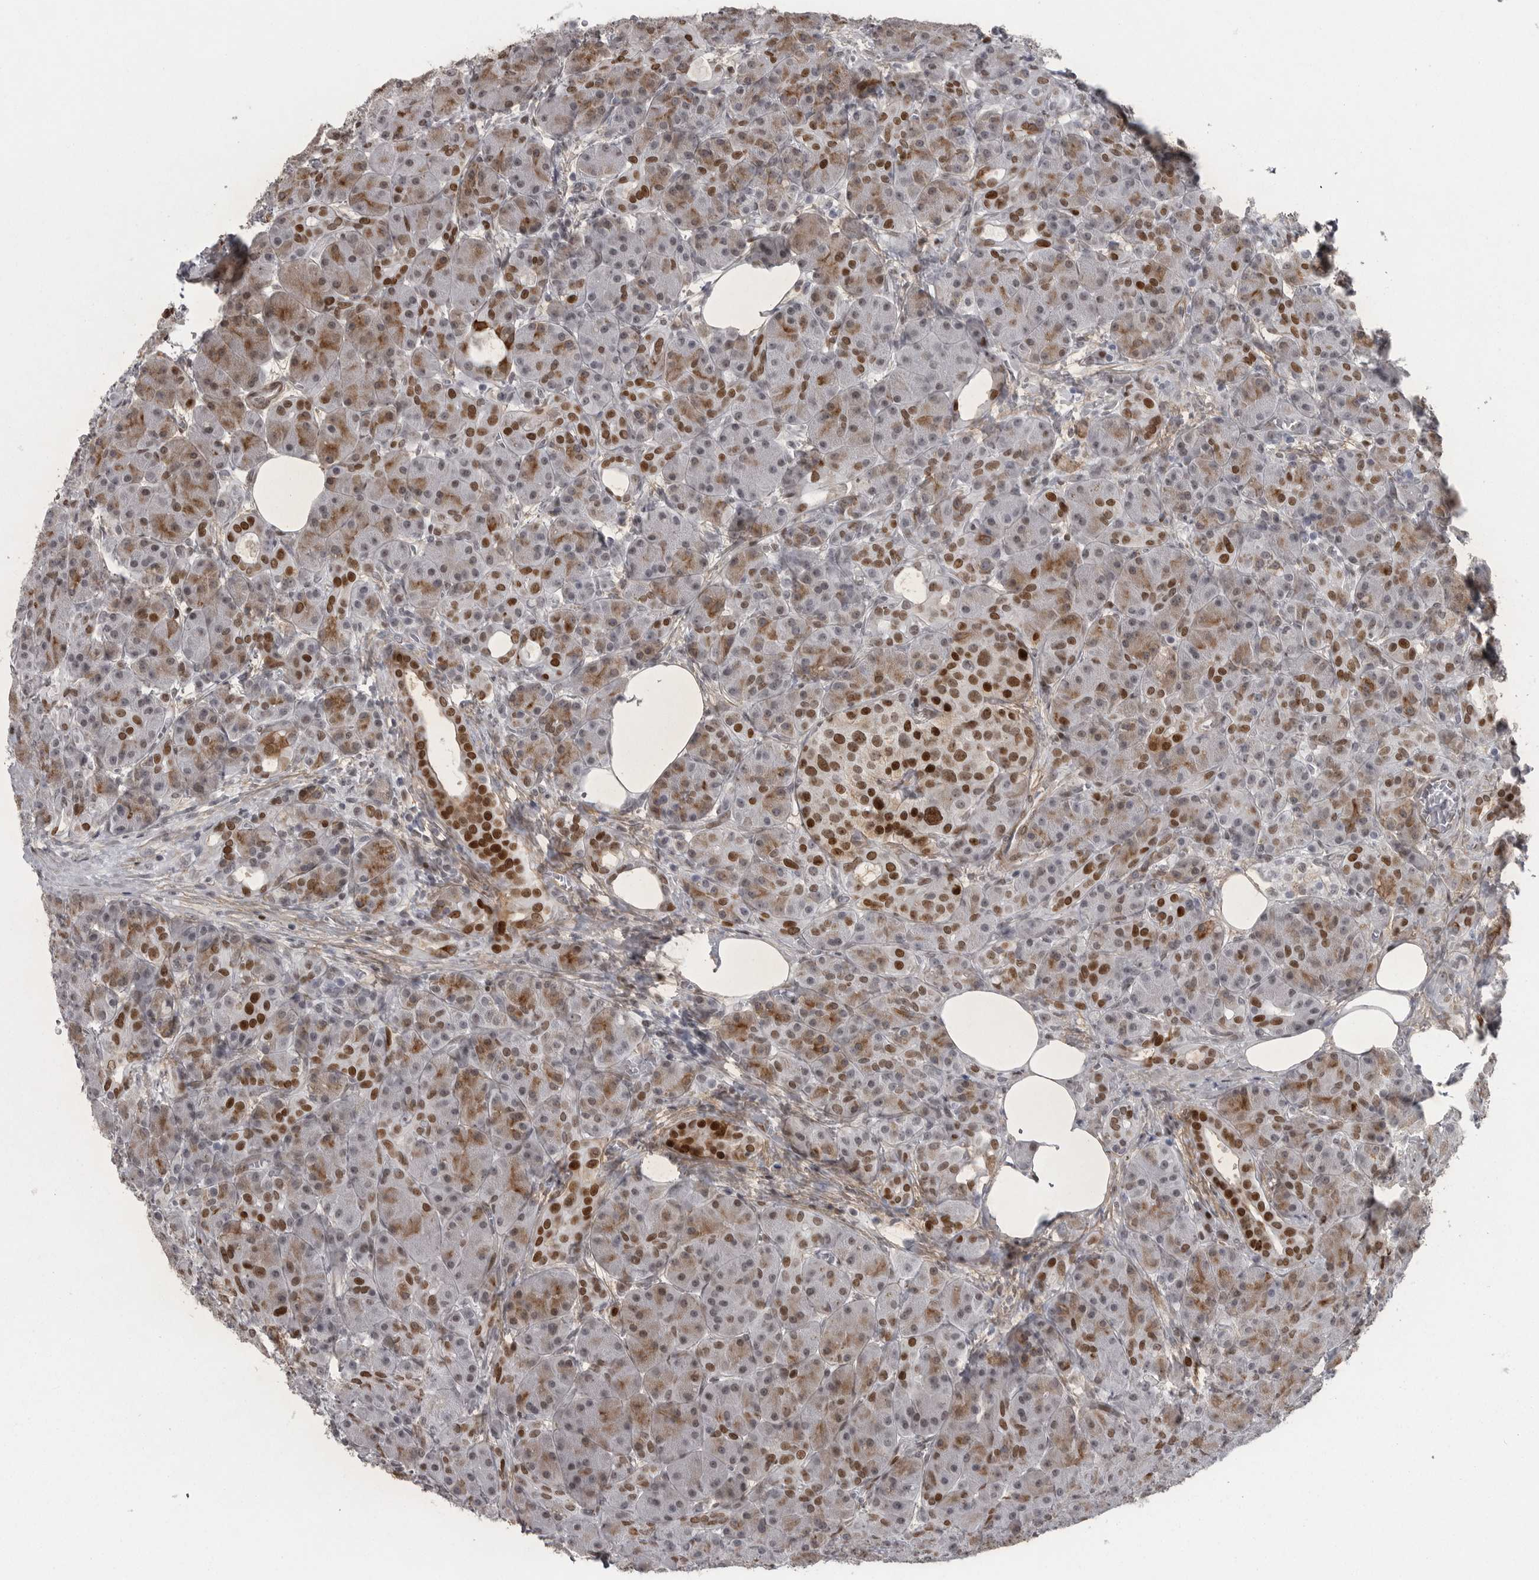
{"staining": {"intensity": "moderate", "quantity": "25%-75%", "location": "cytoplasmic/membranous,nuclear"}, "tissue": "pancreas", "cell_type": "Exocrine glandular cells", "image_type": "normal", "snomed": [{"axis": "morphology", "description": "Normal tissue, NOS"}, {"axis": "topography", "description": "Pancreas"}], "caption": "Immunohistochemistry (IHC) of unremarkable pancreas demonstrates medium levels of moderate cytoplasmic/membranous,nuclear positivity in approximately 25%-75% of exocrine glandular cells.", "gene": "HMGN3", "patient": {"sex": "male", "age": 63}}